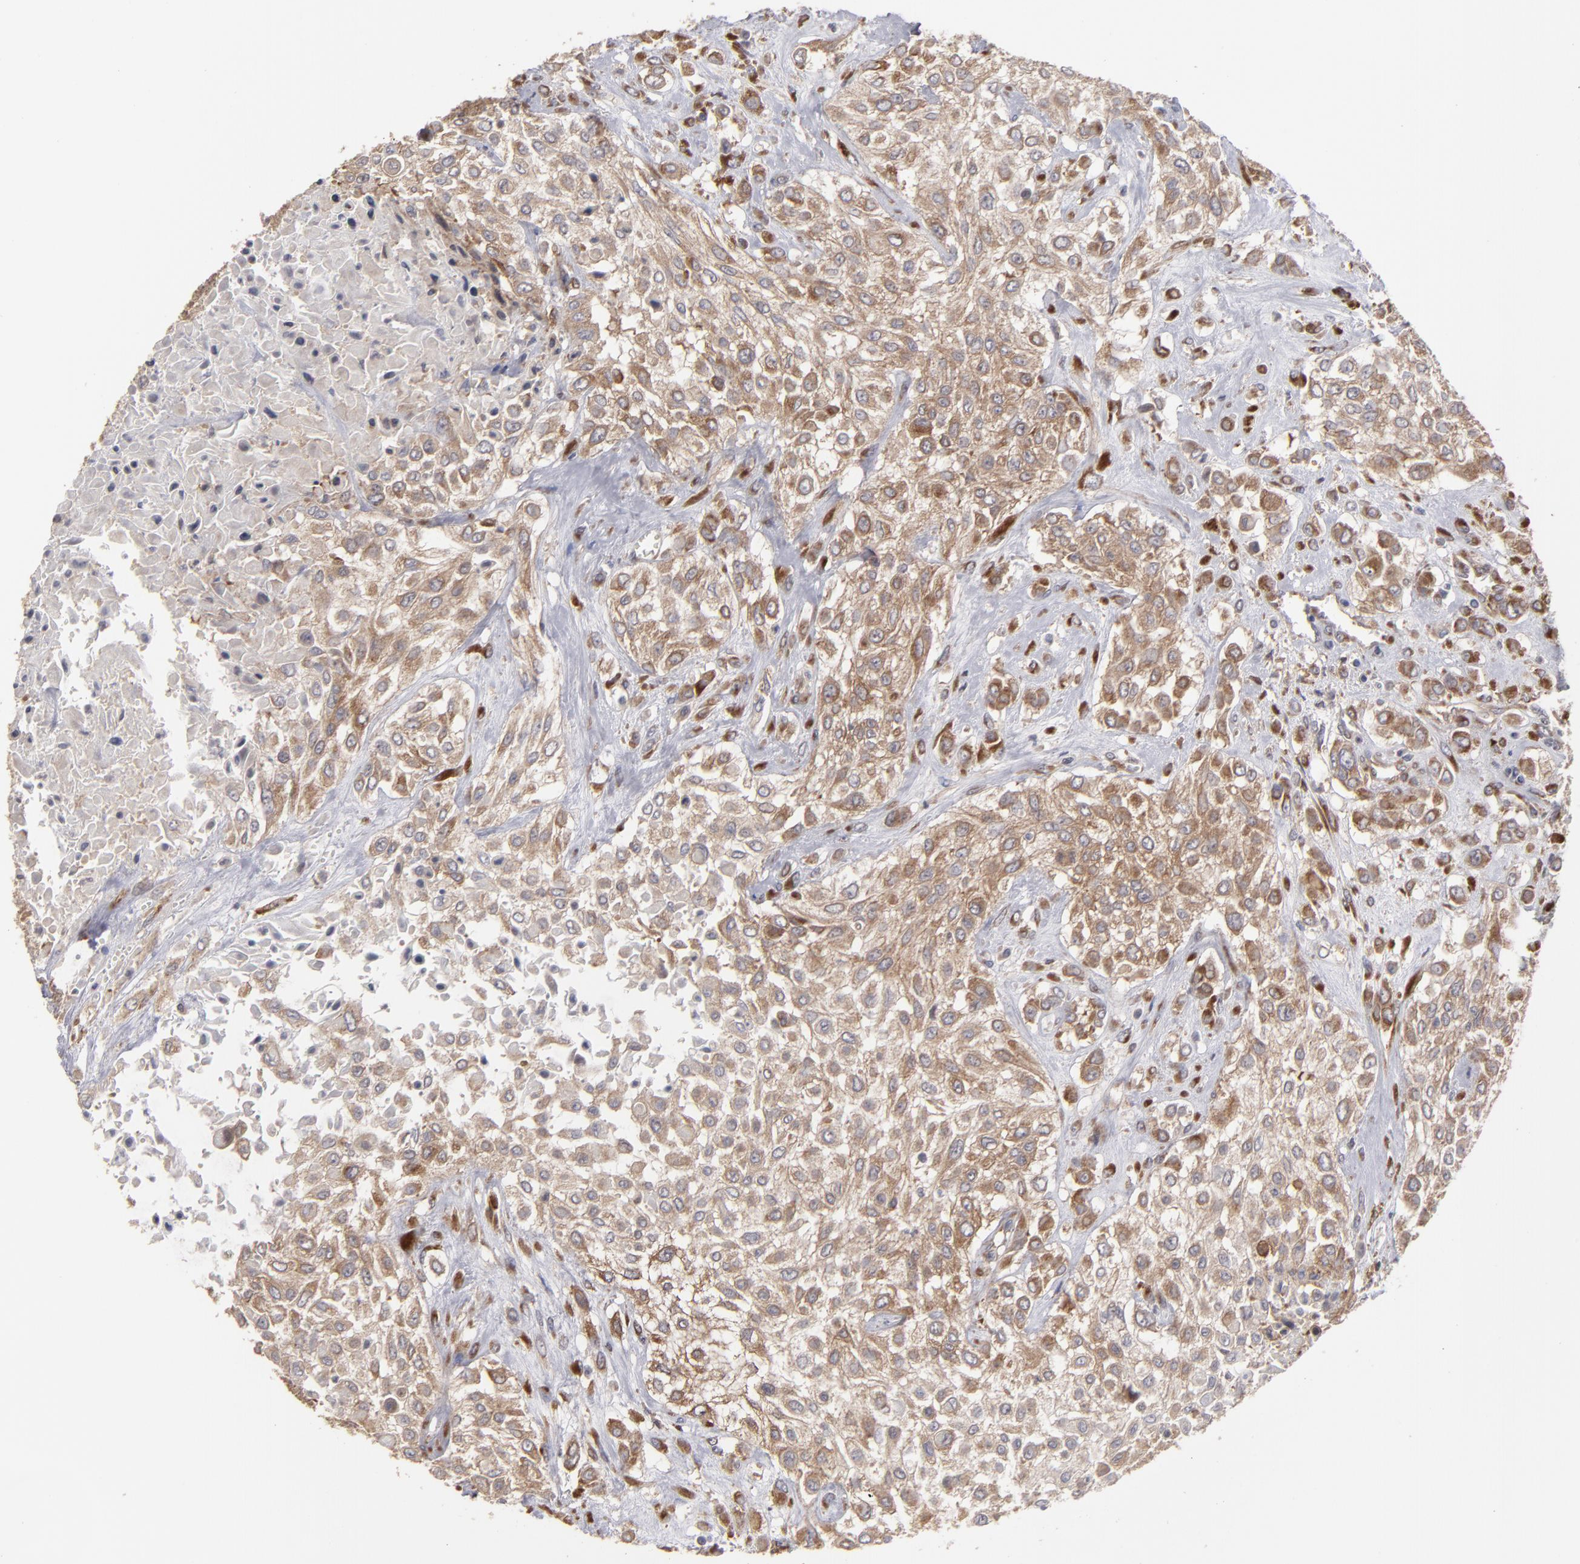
{"staining": {"intensity": "moderate", "quantity": "25%-75%", "location": "cytoplasmic/membranous"}, "tissue": "urothelial cancer", "cell_type": "Tumor cells", "image_type": "cancer", "snomed": [{"axis": "morphology", "description": "Urothelial carcinoma, High grade"}, {"axis": "topography", "description": "Urinary bladder"}], "caption": "Immunohistochemistry of urothelial carcinoma (high-grade) exhibits medium levels of moderate cytoplasmic/membranous staining in about 25%-75% of tumor cells. The protein is stained brown, and the nuclei are stained in blue (DAB (3,3'-diaminobenzidine) IHC with brightfield microscopy, high magnification).", "gene": "SND1", "patient": {"sex": "male", "age": 57}}